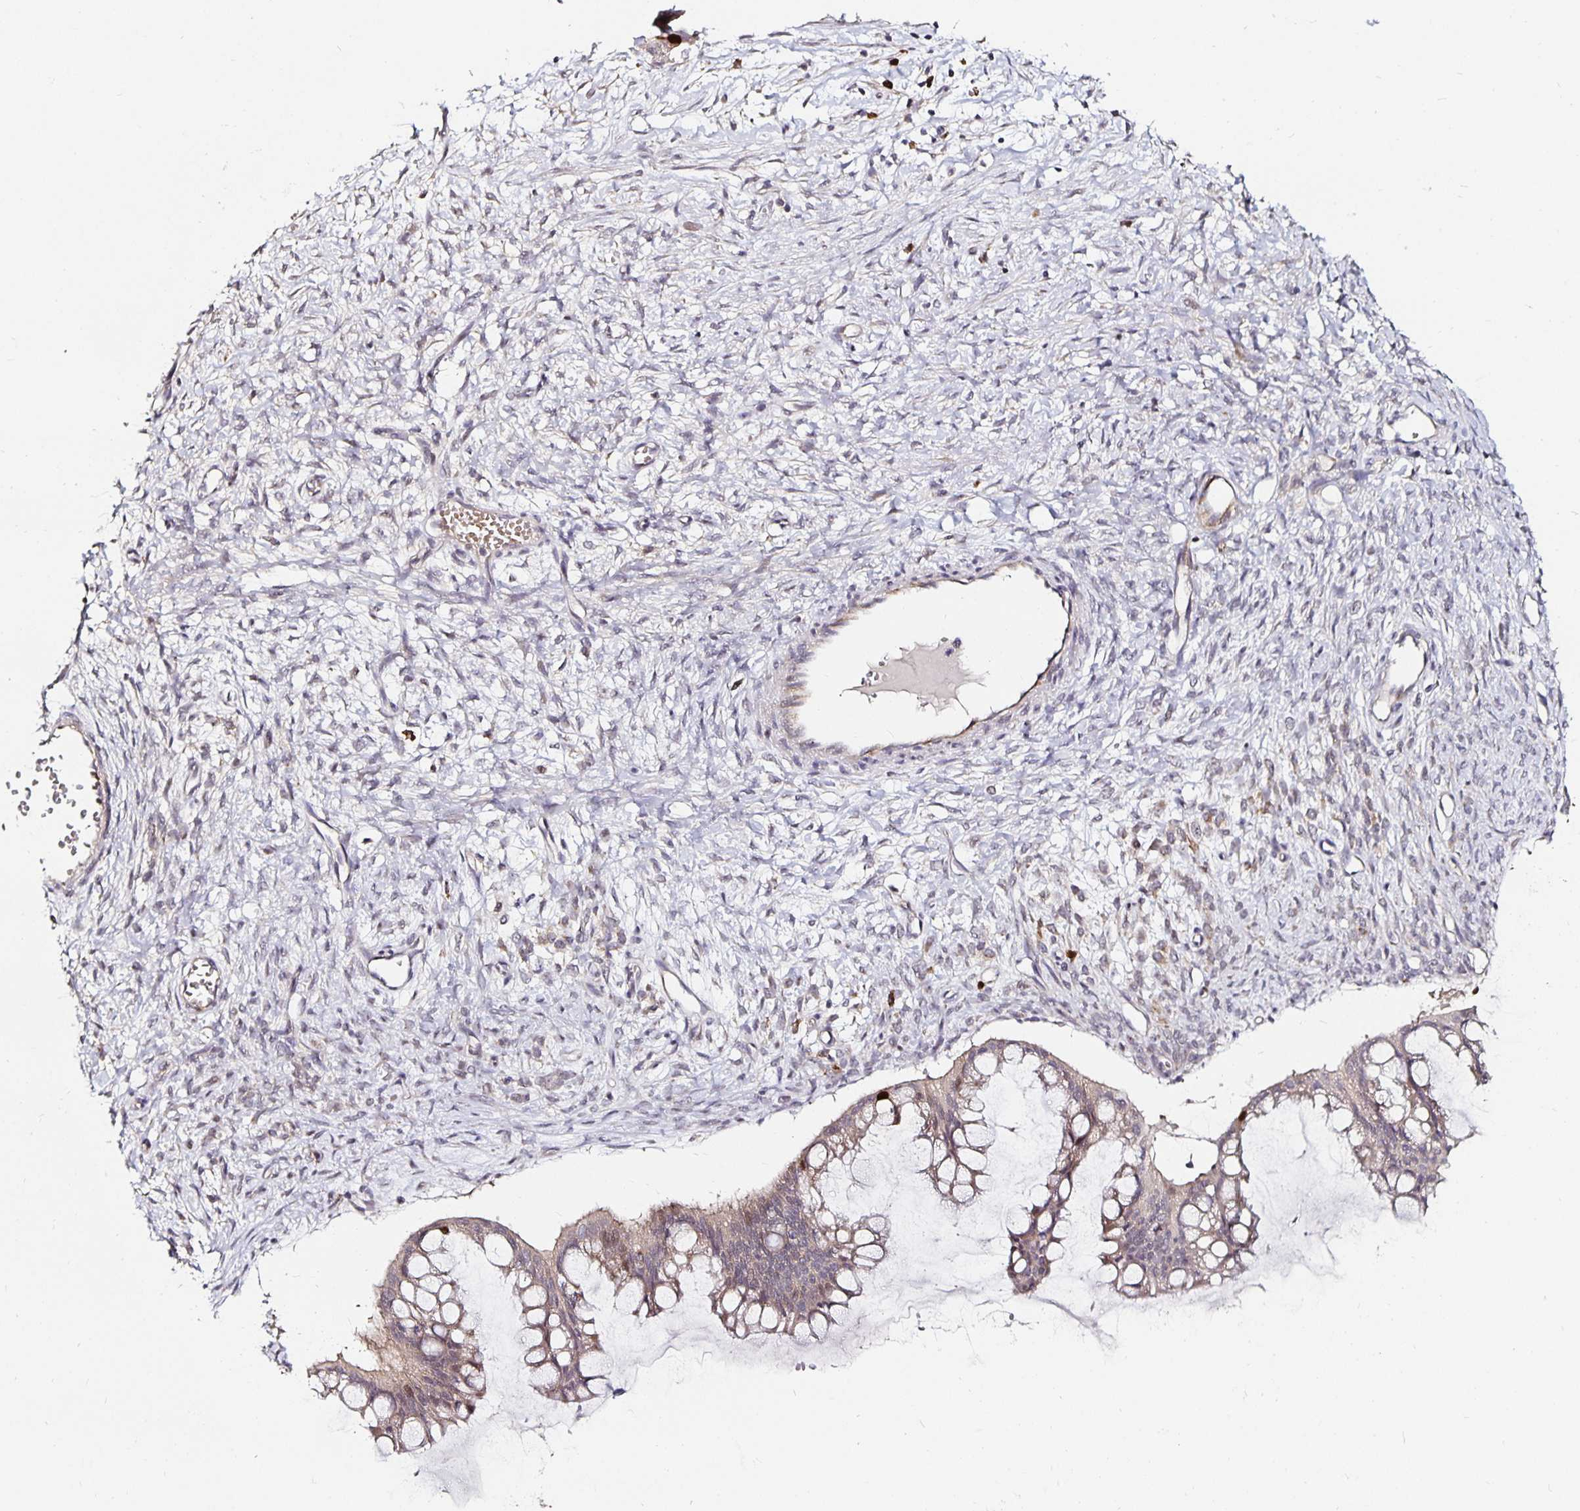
{"staining": {"intensity": "weak", "quantity": "25%-75%", "location": "cytoplasmic/membranous"}, "tissue": "ovarian cancer", "cell_type": "Tumor cells", "image_type": "cancer", "snomed": [{"axis": "morphology", "description": "Cystadenocarcinoma, mucinous, NOS"}, {"axis": "topography", "description": "Ovary"}], "caption": "About 25%-75% of tumor cells in human mucinous cystadenocarcinoma (ovarian) reveal weak cytoplasmic/membranous protein positivity as visualized by brown immunohistochemical staining.", "gene": "ANLN", "patient": {"sex": "female", "age": 73}}